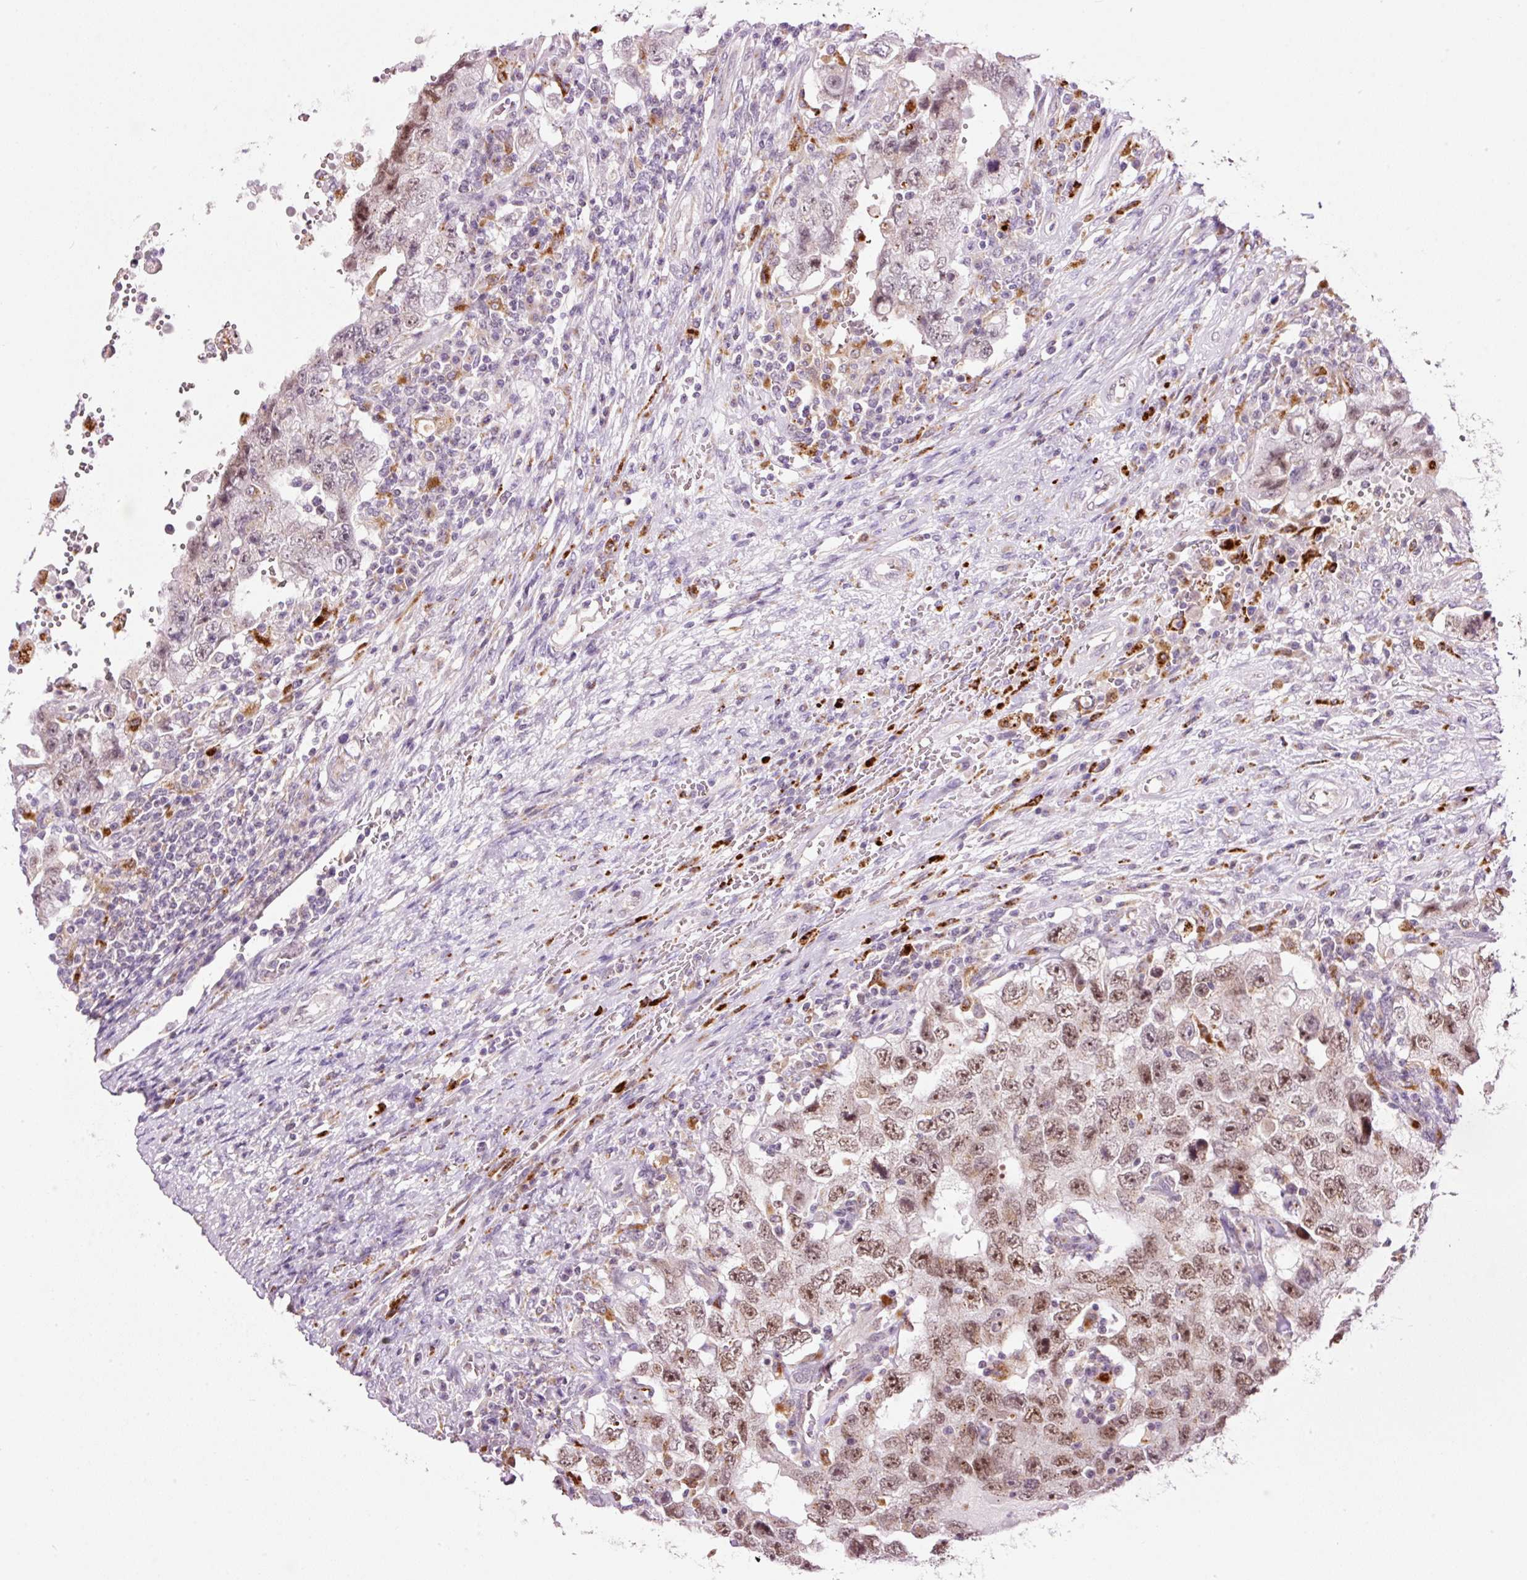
{"staining": {"intensity": "moderate", "quantity": "25%-75%", "location": "nuclear"}, "tissue": "testis cancer", "cell_type": "Tumor cells", "image_type": "cancer", "snomed": [{"axis": "morphology", "description": "Carcinoma, Embryonal, NOS"}, {"axis": "topography", "description": "Testis"}], "caption": "Human testis cancer stained with a brown dye displays moderate nuclear positive staining in approximately 25%-75% of tumor cells.", "gene": "ZNF639", "patient": {"sex": "male", "age": 26}}